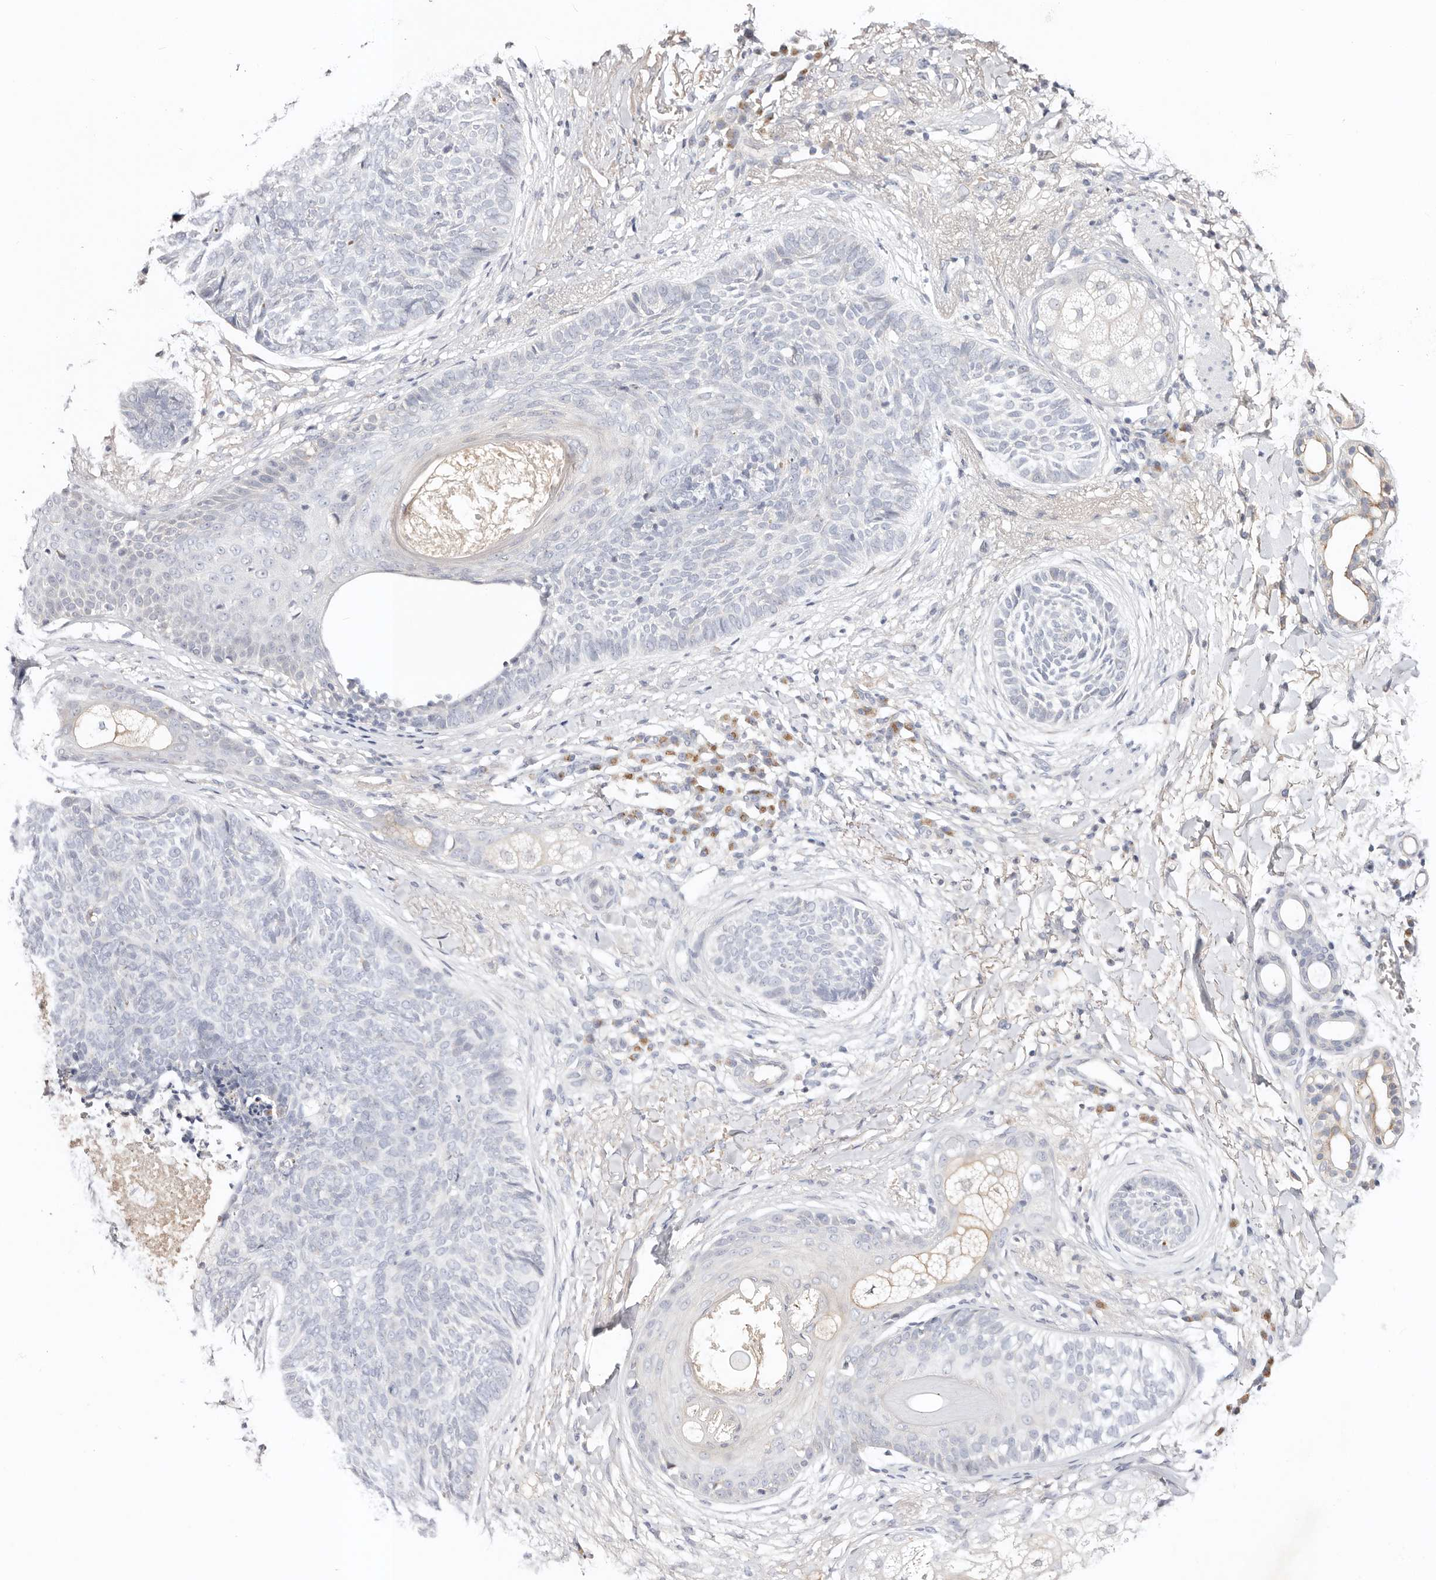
{"staining": {"intensity": "negative", "quantity": "none", "location": "none"}, "tissue": "skin cancer", "cell_type": "Tumor cells", "image_type": "cancer", "snomed": [{"axis": "morphology", "description": "Basal cell carcinoma"}, {"axis": "topography", "description": "Skin"}], "caption": "IHC of human basal cell carcinoma (skin) shows no staining in tumor cells.", "gene": "DNASE1", "patient": {"sex": "male", "age": 85}}